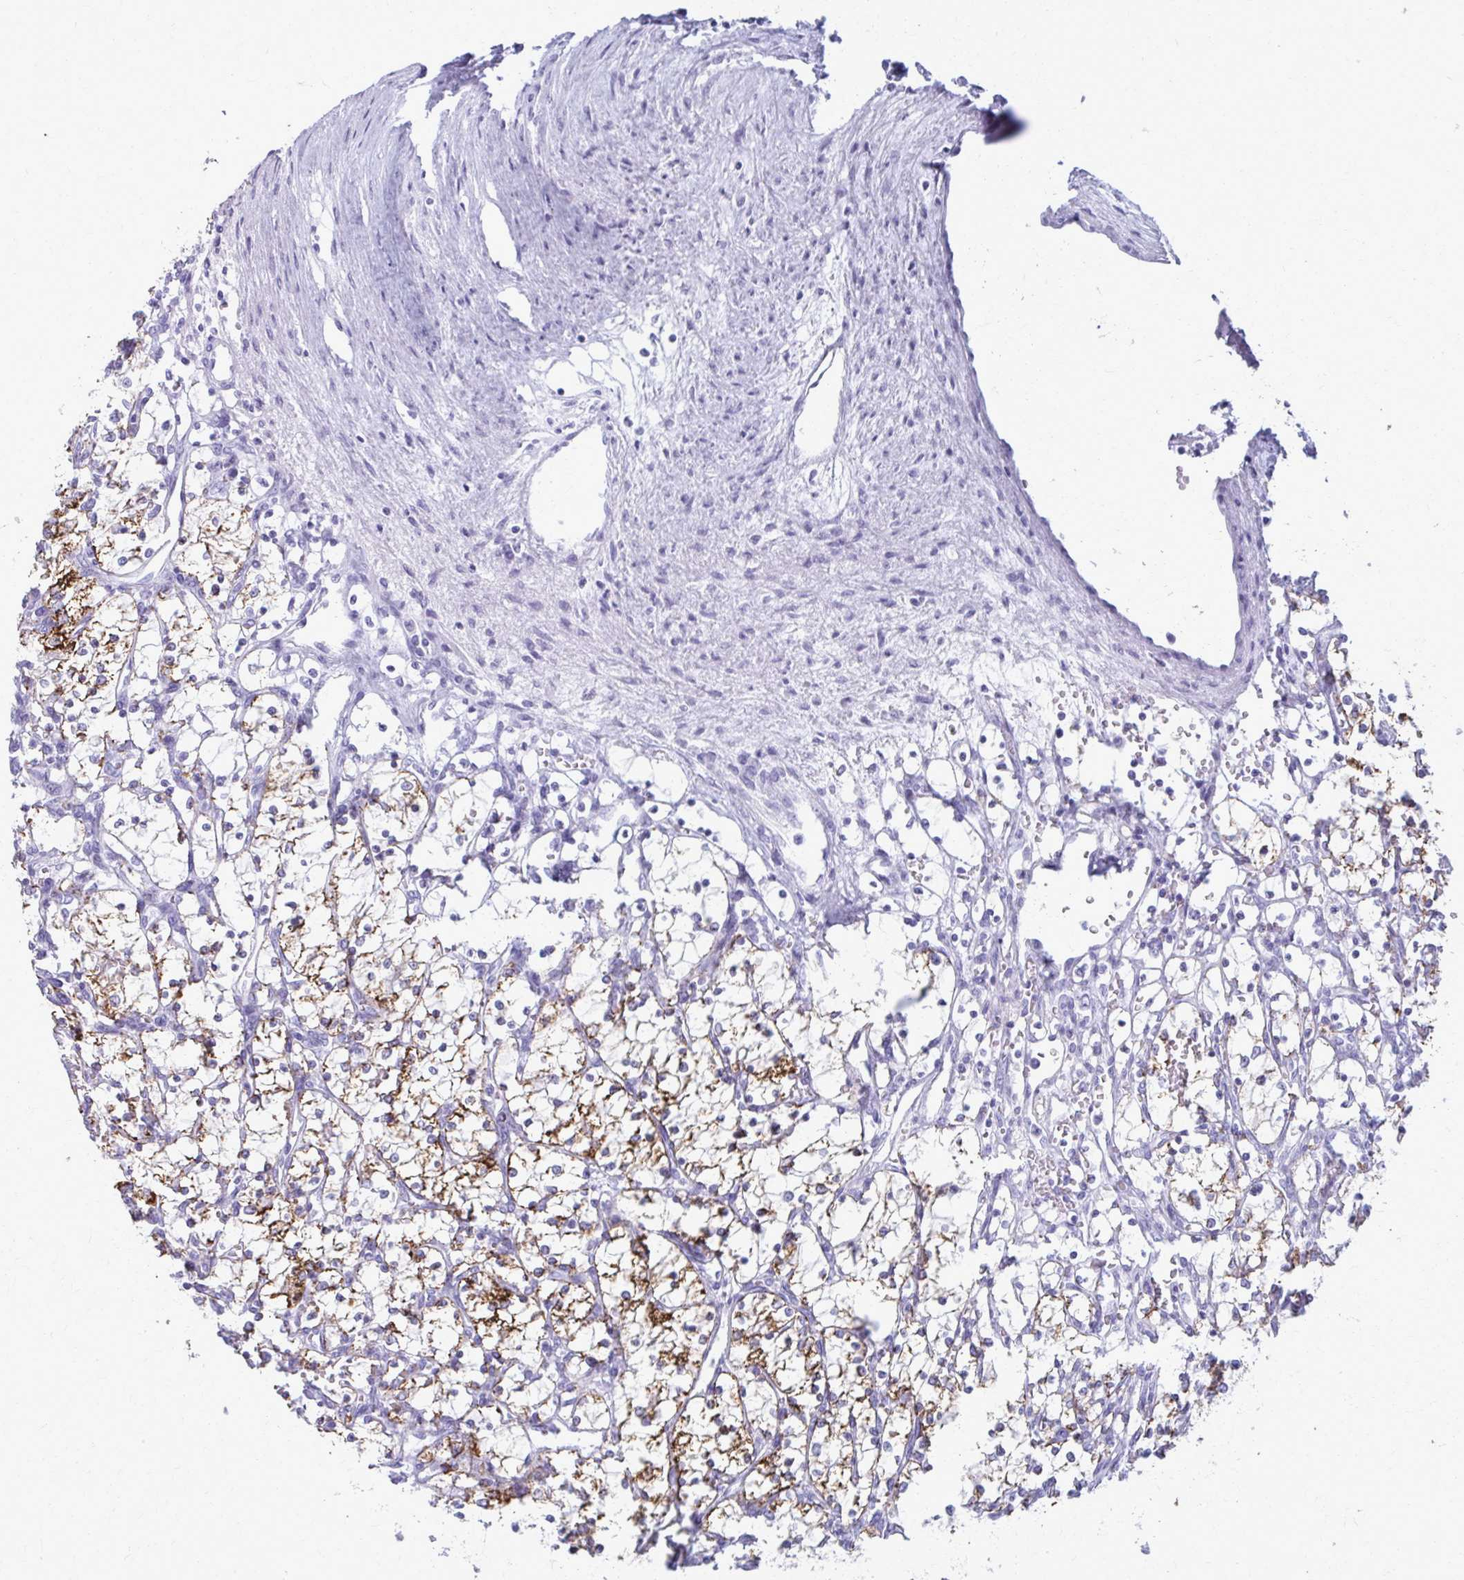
{"staining": {"intensity": "strong", "quantity": "25%-75%", "location": "cytoplasmic/membranous"}, "tissue": "renal cancer", "cell_type": "Tumor cells", "image_type": "cancer", "snomed": [{"axis": "morphology", "description": "Adenocarcinoma, NOS"}, {"axis": "topography", "description": "Kidney"}], "caption": "Immunohistochemical staining of renal adenocarcinoma reveals high levels of strong cytoplasmic/membranous protein positivity in about 25%-75% of tumor cells.", "gene": "ACSM2B", "patient": {"sex": "female", "age": 69}}